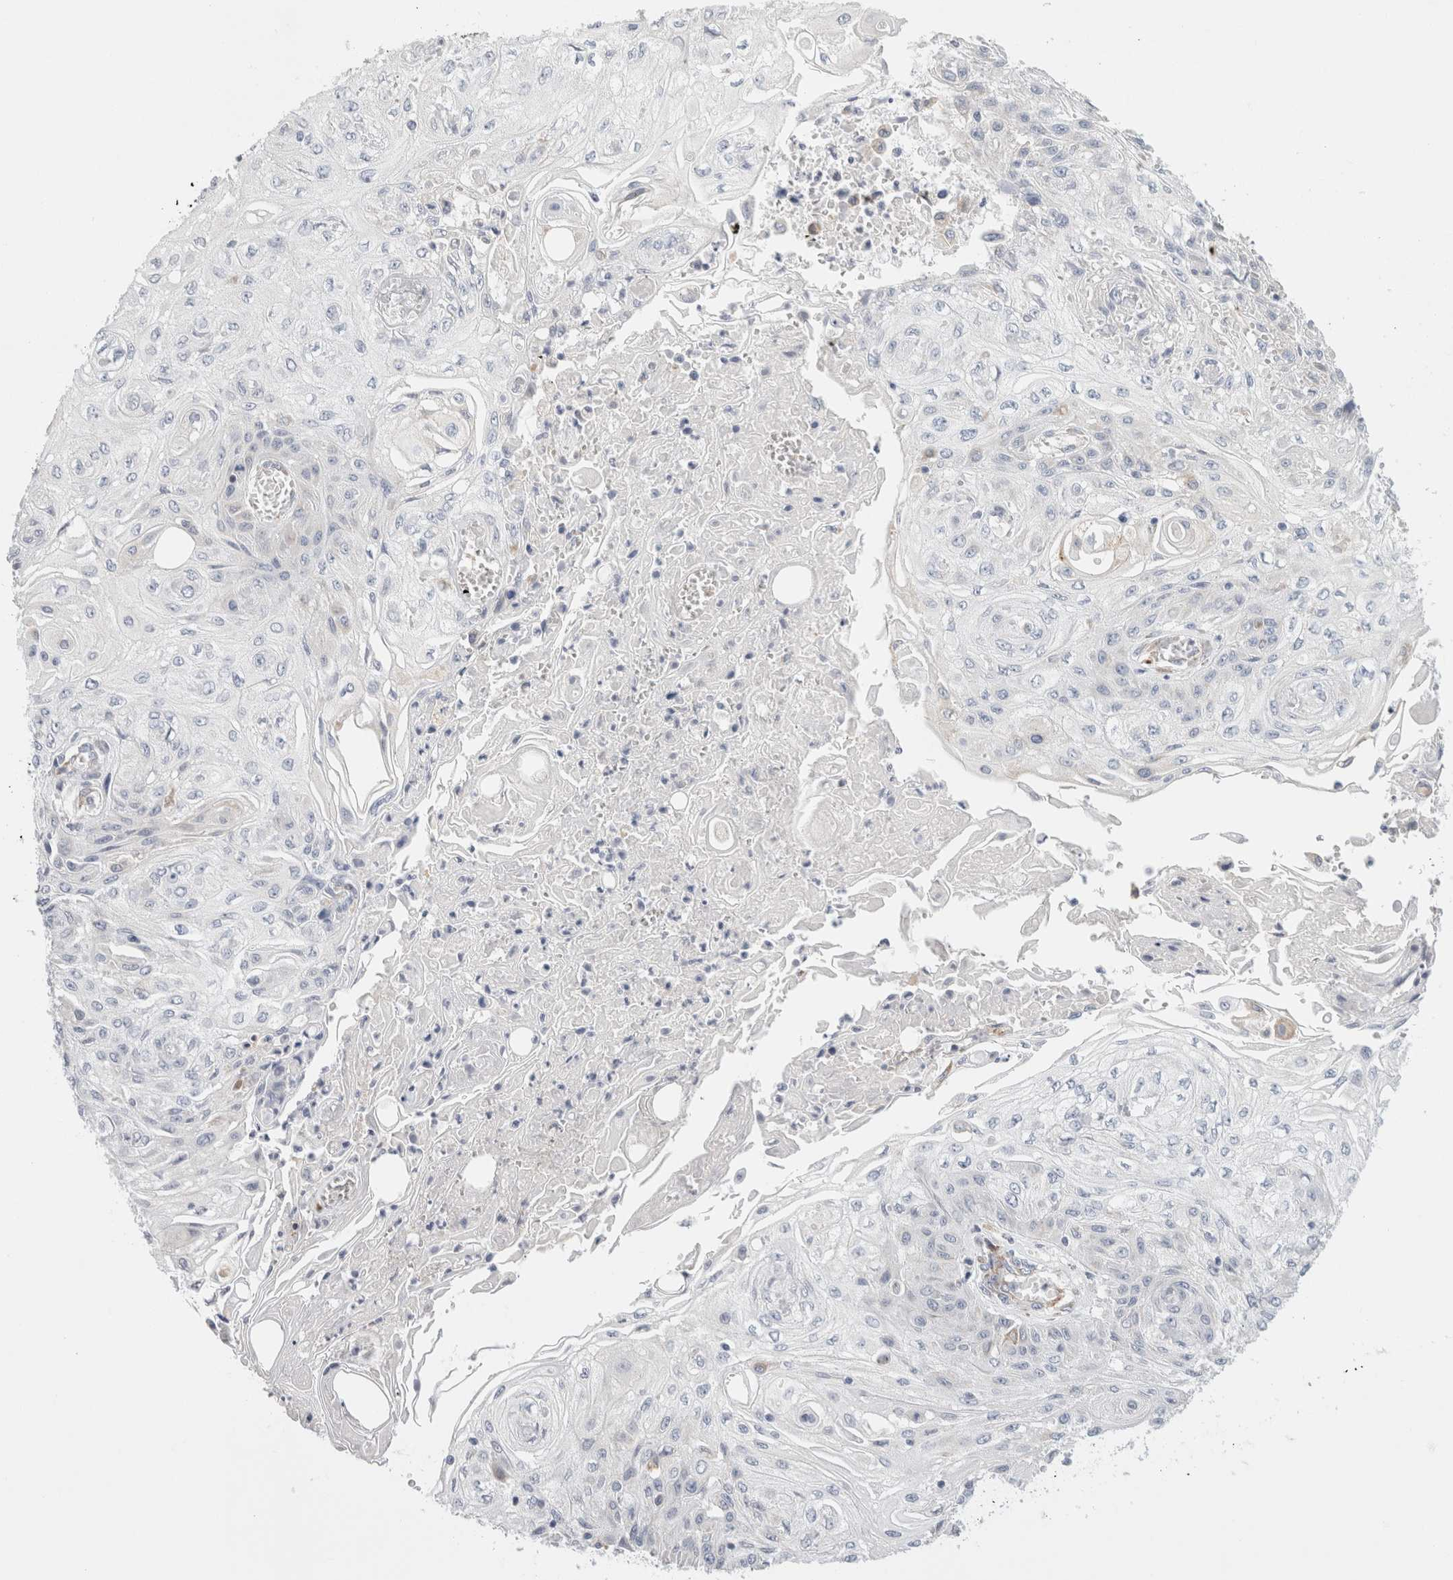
{"staining": {"intensity": "negative", "quantity": "none", "location": "none"}, "tissue": "skin cancer", "cell_type": "Tumor cells", "image_type": "cancer", "snomed": [{"axis": "morphology", "description": "Squamous cell carcinoma, NOS"}, {"axis": "morphology", "description": "Squamous cell carcinoma, metastatic, NOS"}, {"axis": "topography", "description": "Skin"}, {"axis": "topography", "description": "Lymph node"}], "caption": "IHC of human metastatic squamous cell carcinoma (skin) reveals no staining in tumor cells.", "gene": "CSK", "patient": {"sex": "male", "age": 75}}